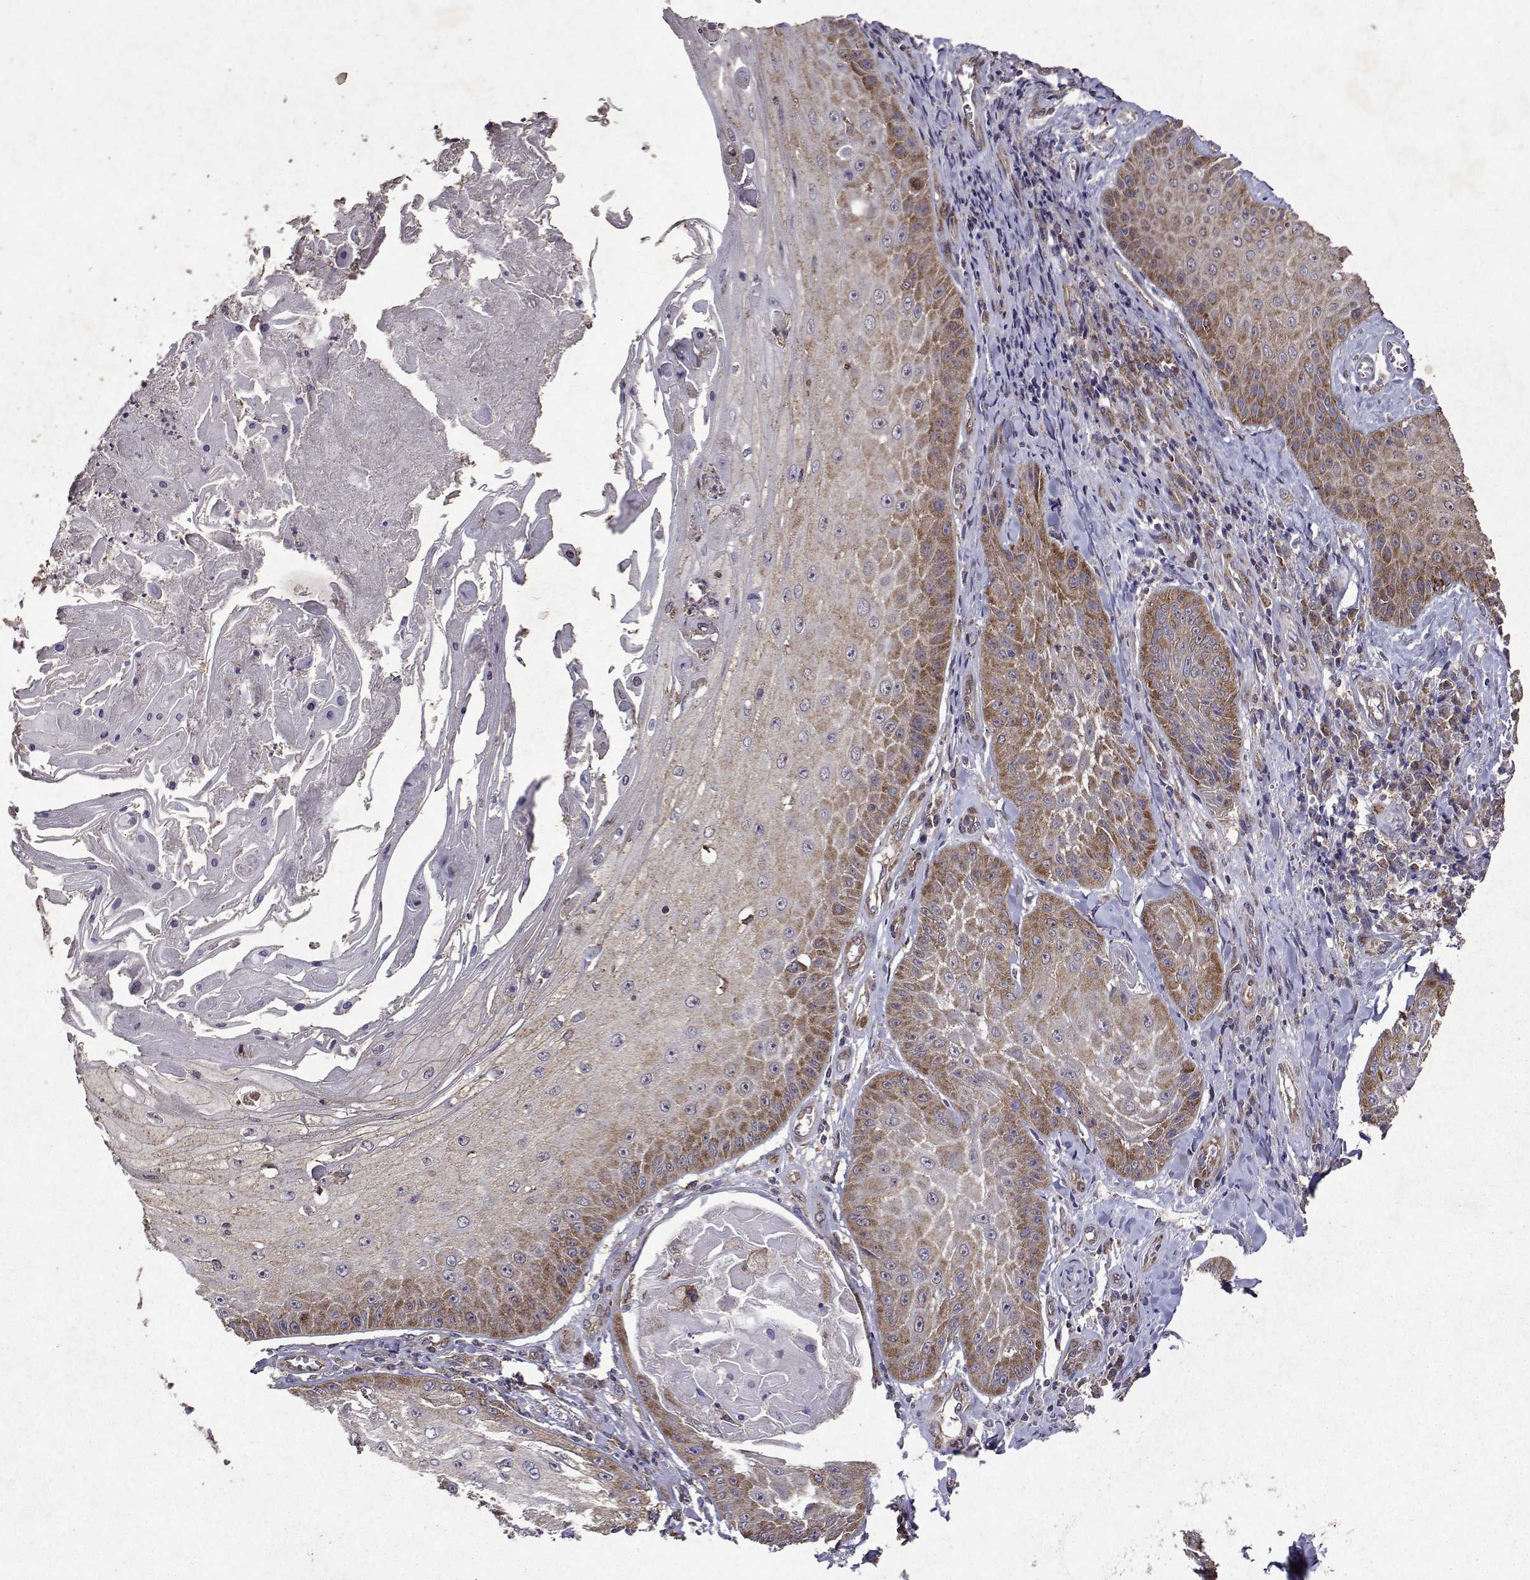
{"staining": {"intensity": "moderate", "quantity": "25%-75%", "location": "cytoplasmic/membranous"}, "tissue": "skin cancer", "cell_type": "Tumor cells", "image_type": "cancer", "snomed": [{"axis": "morphology", "description": "Squamous cell carcinoma, NOS"}, {"axis": "topography", "description": "Skin"}], "caption": "Human squamous cell carcinoma (skin) stained for a protein (brown) exhibits moderate cytoplasmic/membranous positive expression in about 25%-75% of tumor cells.", "gene": "TARBP2", "patient": {"sex": "male", "age": 70}}